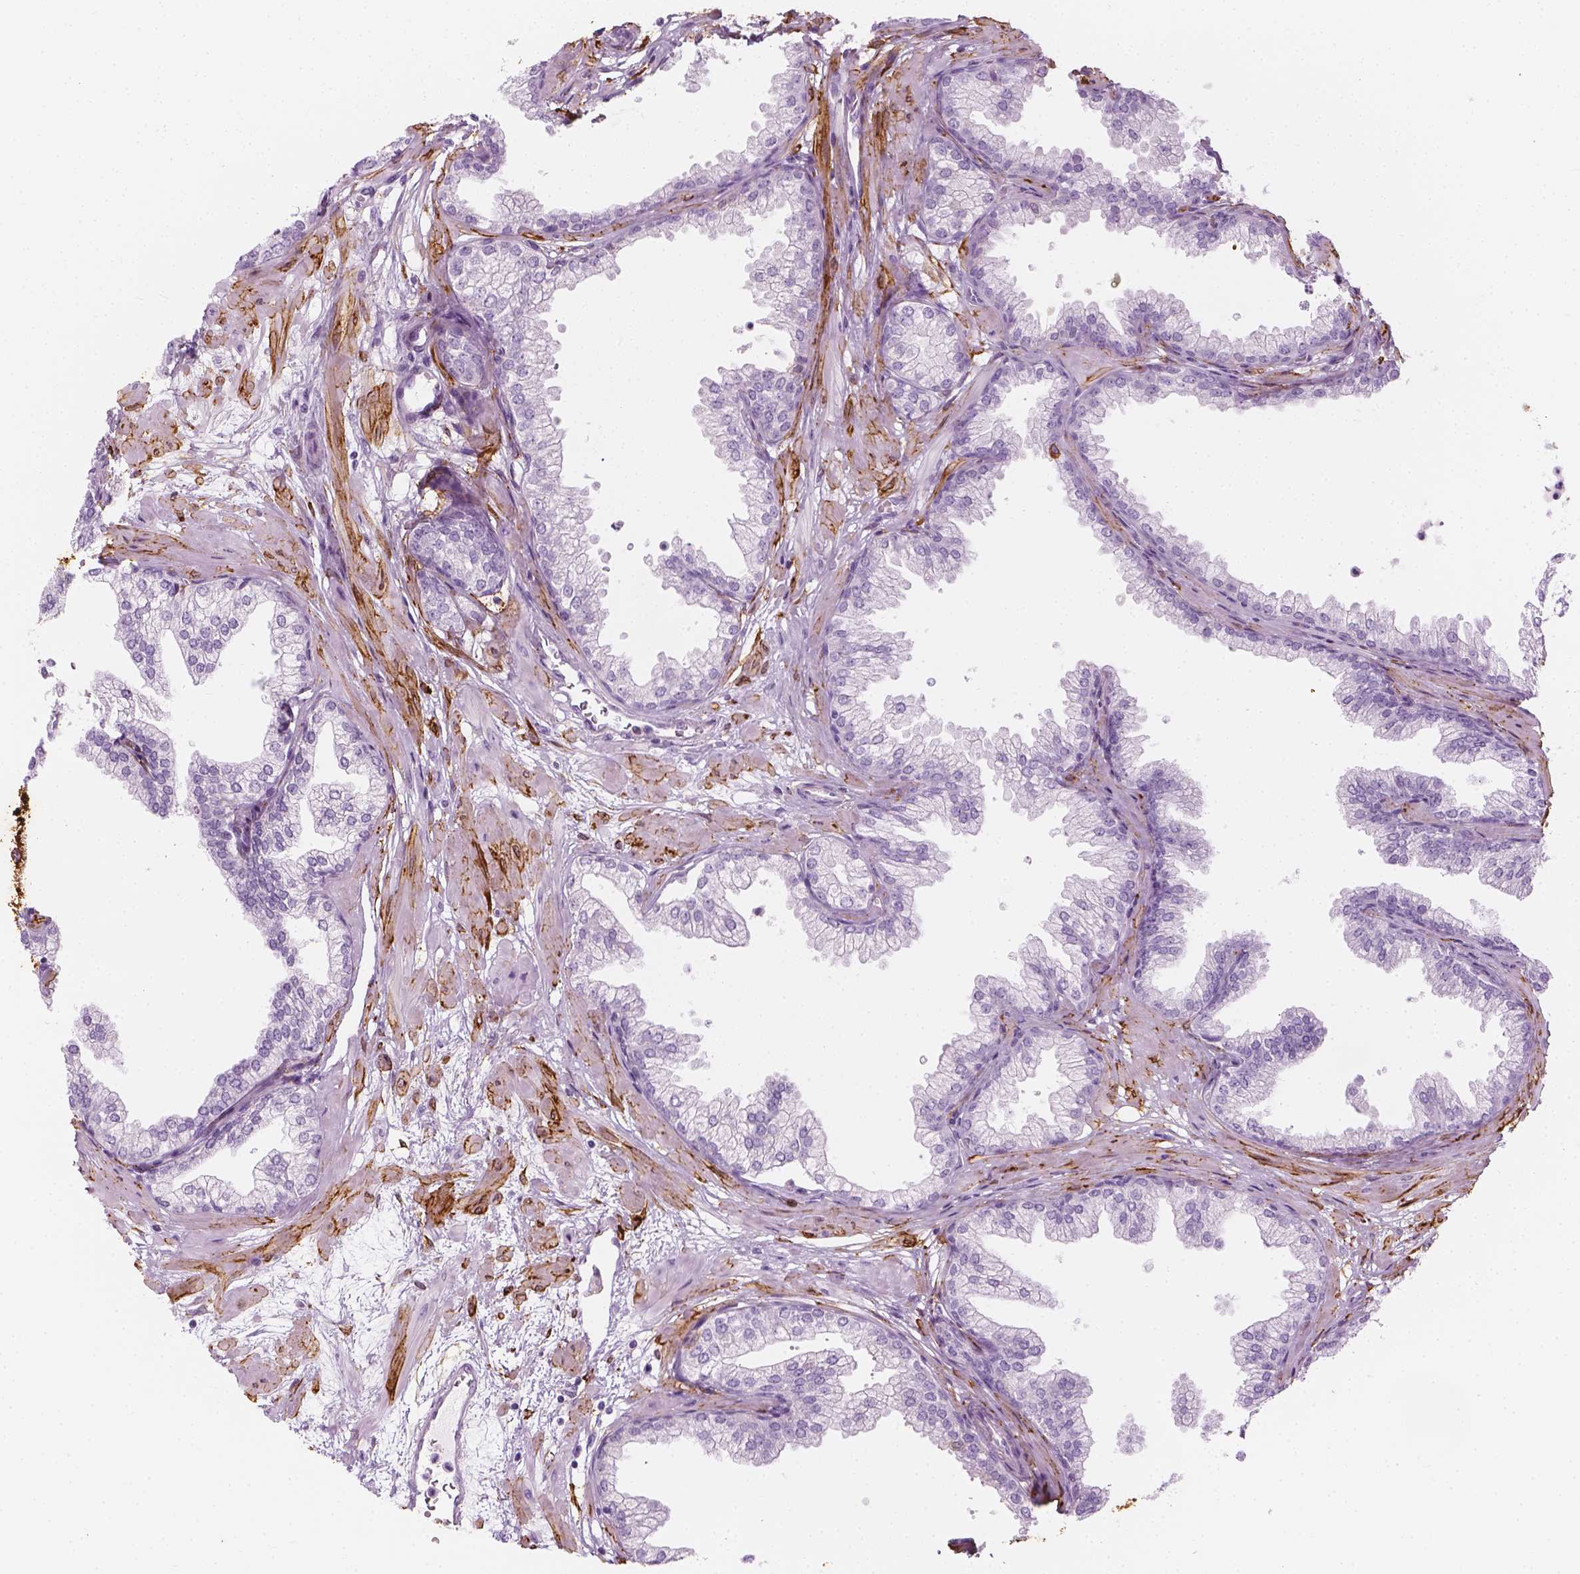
{"staining": {"intensity": "negative", "quantity": "none", "location": "none"}, "tissue": "prostate", "cell_type": "Glandular cells", "image_type": "normal", "snomed": [{"axis": "morphology", "description": "Normal tissue, NOS"}, {"axis": "topography", "description": "Prostate"}], "caption": "The histopathology image demonstrates no significant positivity in glandular cells of prostate.", "gene": "CES1", "patient": {"sex": "male", "age": 37}}